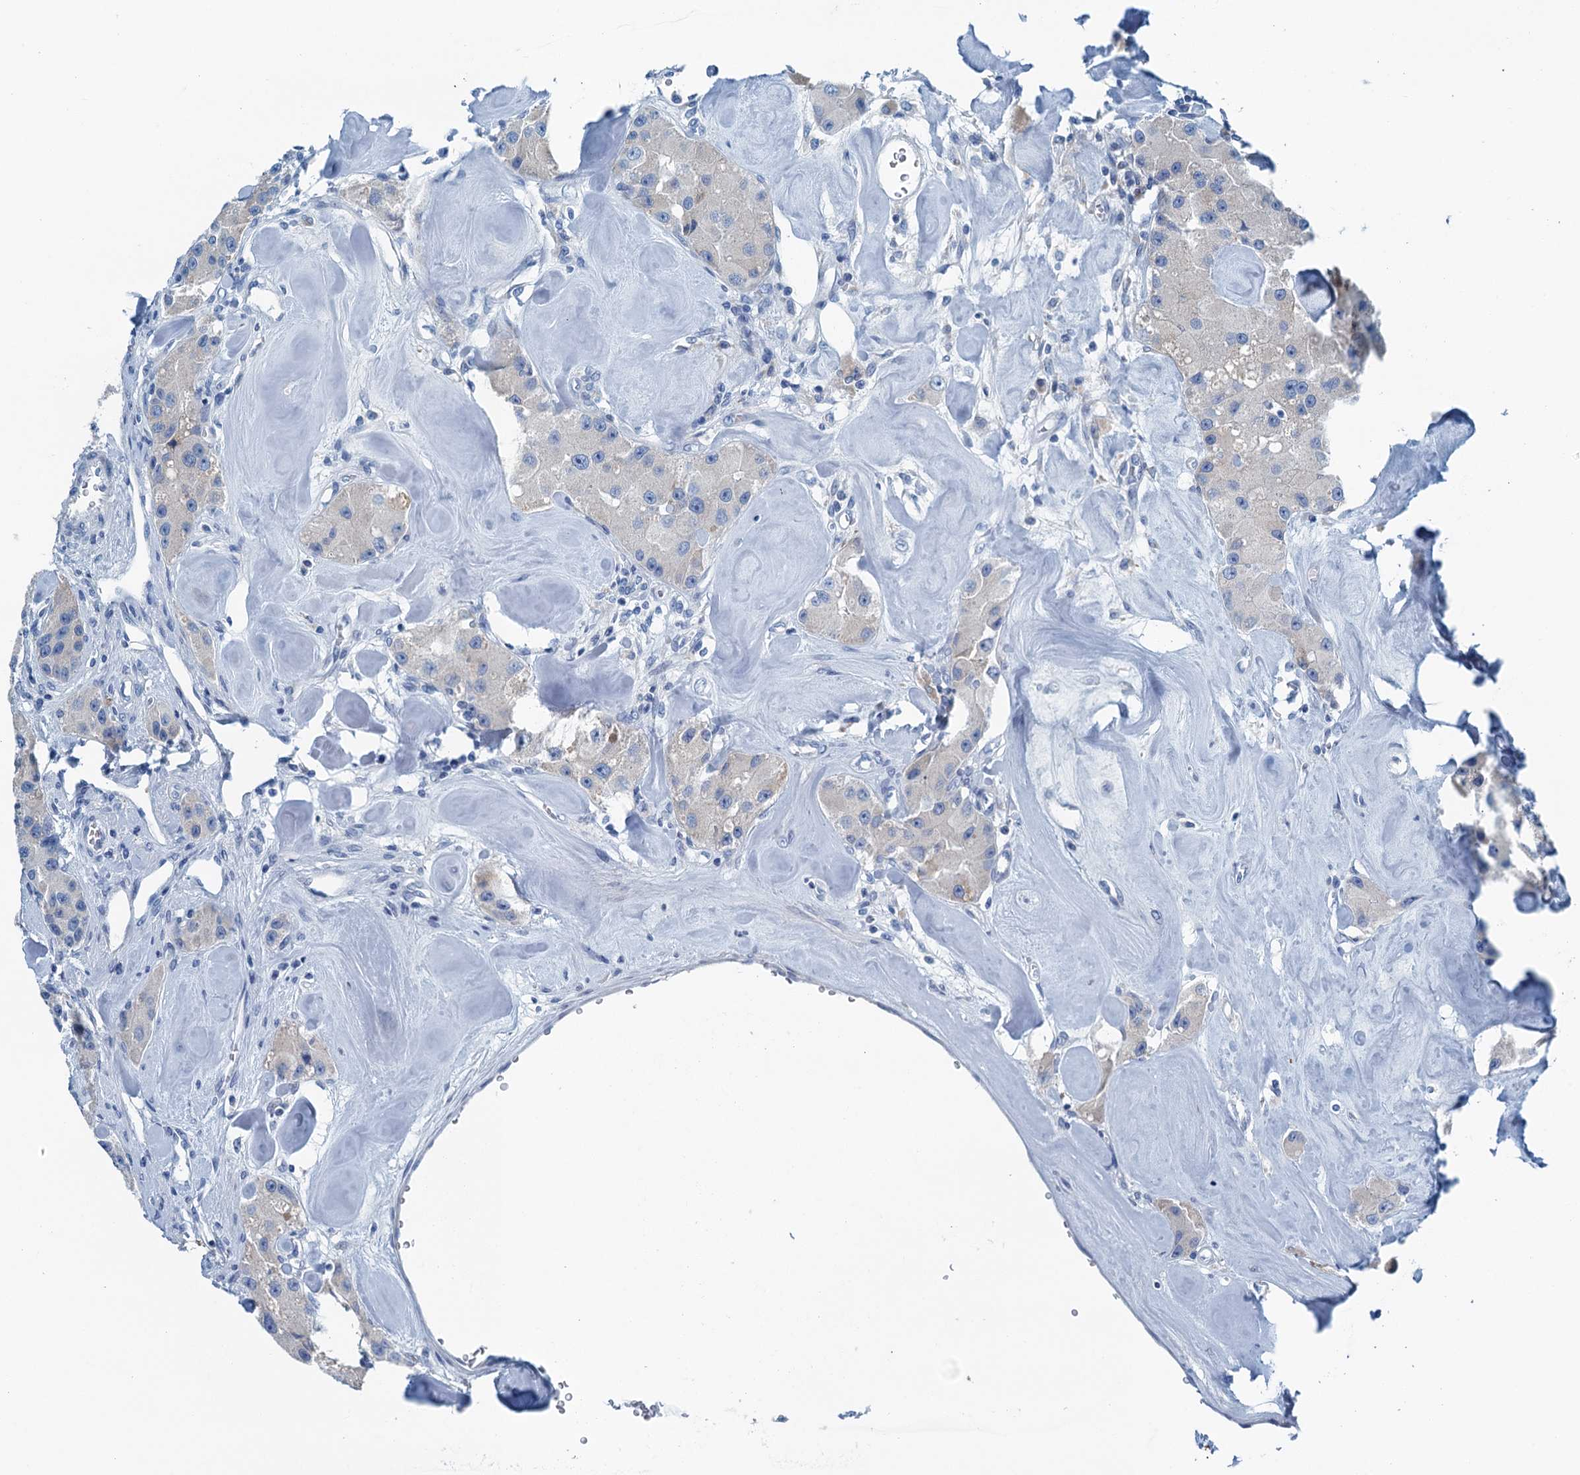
{"staining": {"intensity": "negative", "quantity": "none", "location": "none"}, "tissue": "carcinoid", "cell_type": "Tumor cells", "image_type": "cancer", "snomed": [{"axis": "morphology", "description": "Carcinoid, malignant, NOS"}, {"axis": "topography", "description": "Pancreas"}], "caption": "This is an IHC image of human carcinoid. There is no expression in tumor cells.", "gene": "C10orf88", "patient": {"sex": "male", "age": 41}}